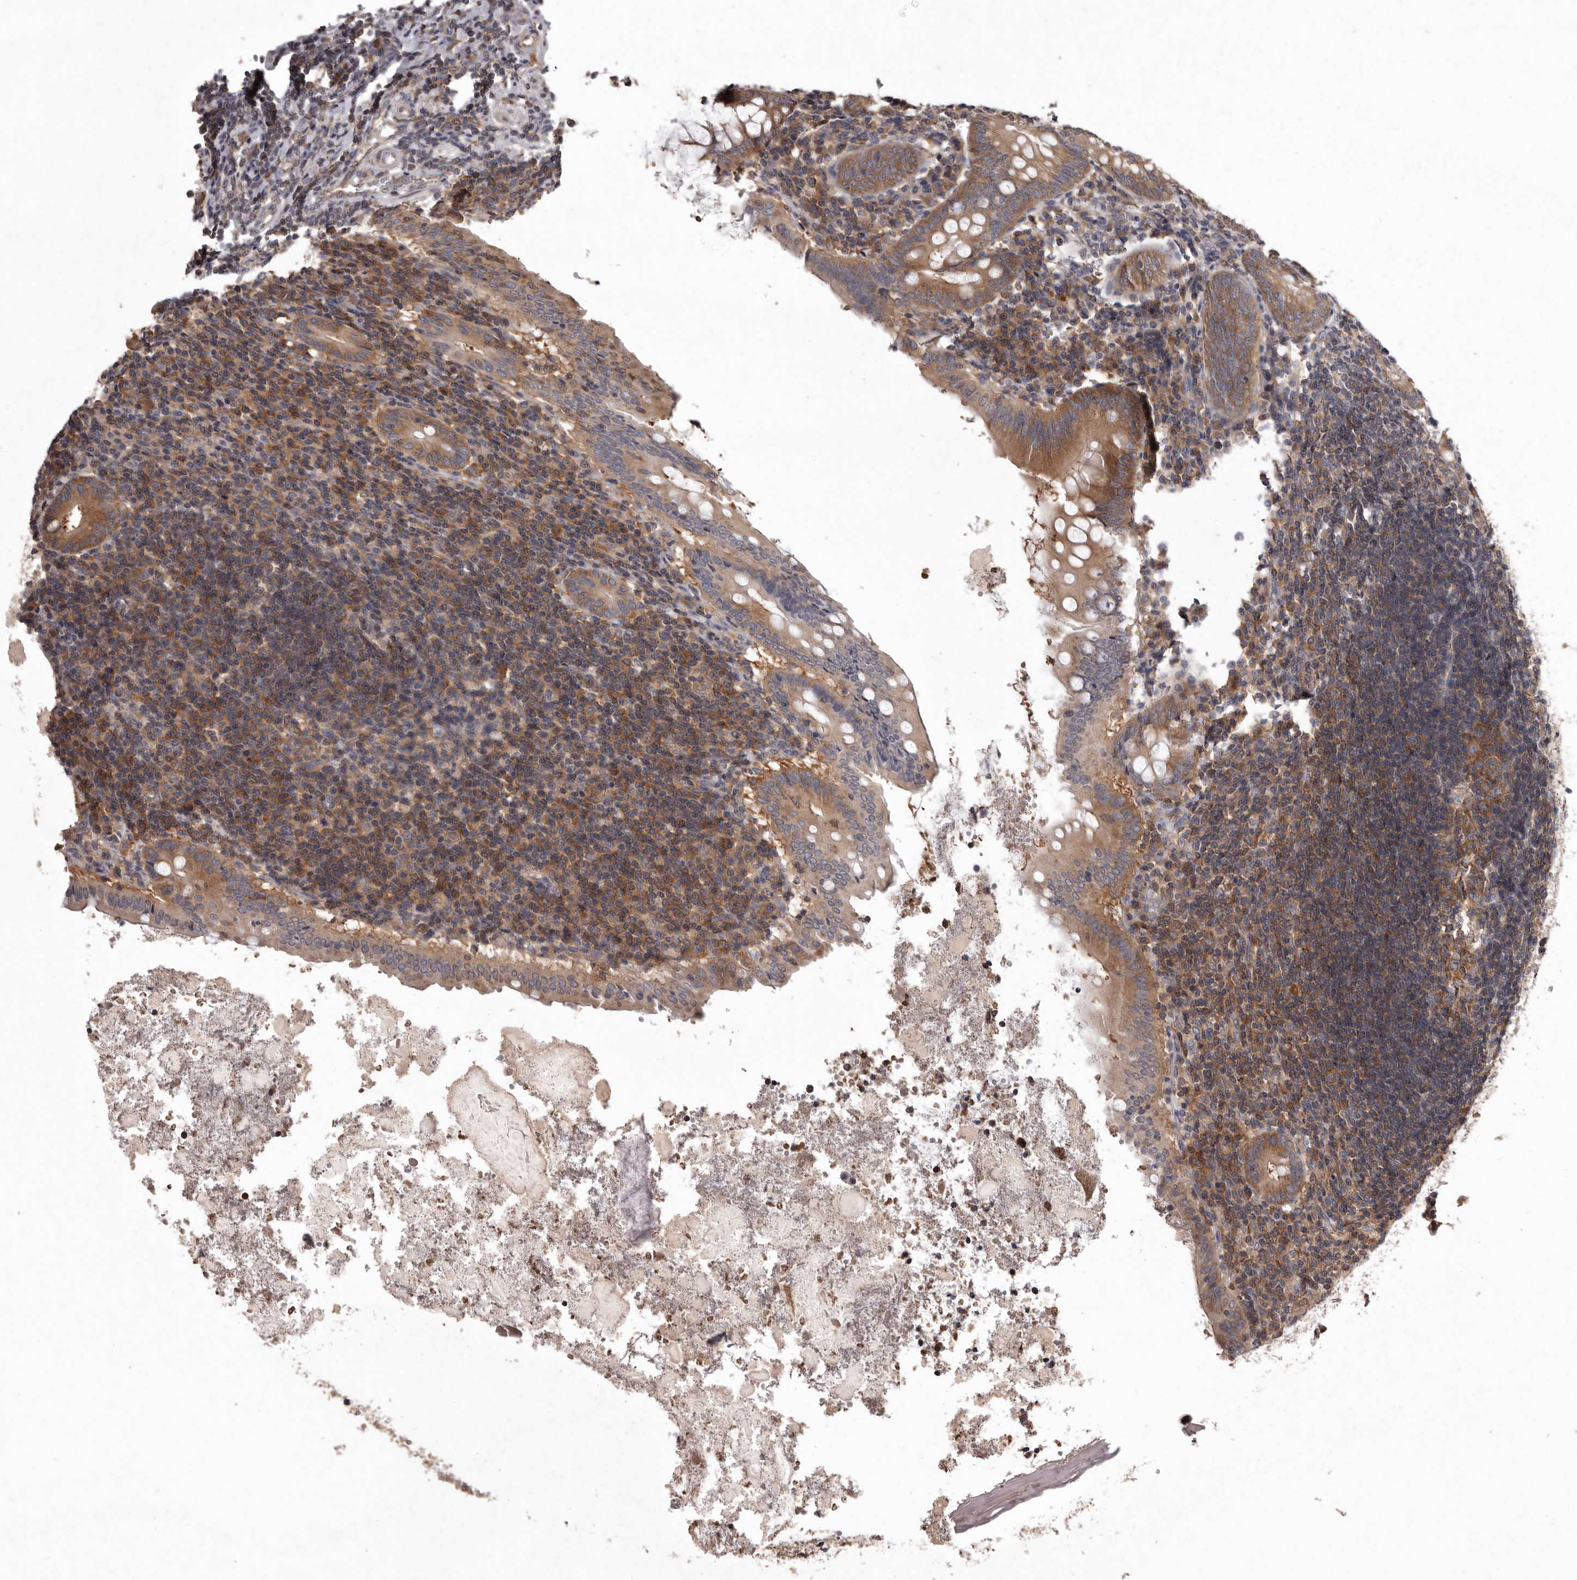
{"staining": {"intensity": "strong", "quantity": ">75%", "location": "cytoplasmic/membranous"}, "tissue": "appendix", "cell_type": "Glandular cells", "image_type": "normal", "snomed": [{"axis": "morphology", "description": "Normal tissue, NOS"}, {"axis": "topography", "description": "Appendix"}], "caption": "This is a micrograph of IHC staining of benign appendix, which shows strong staining in the cytoplasmic/membranous of glandular cells.", "gene": "DARS1", "patient": {"sex": "female", "age": 54}}